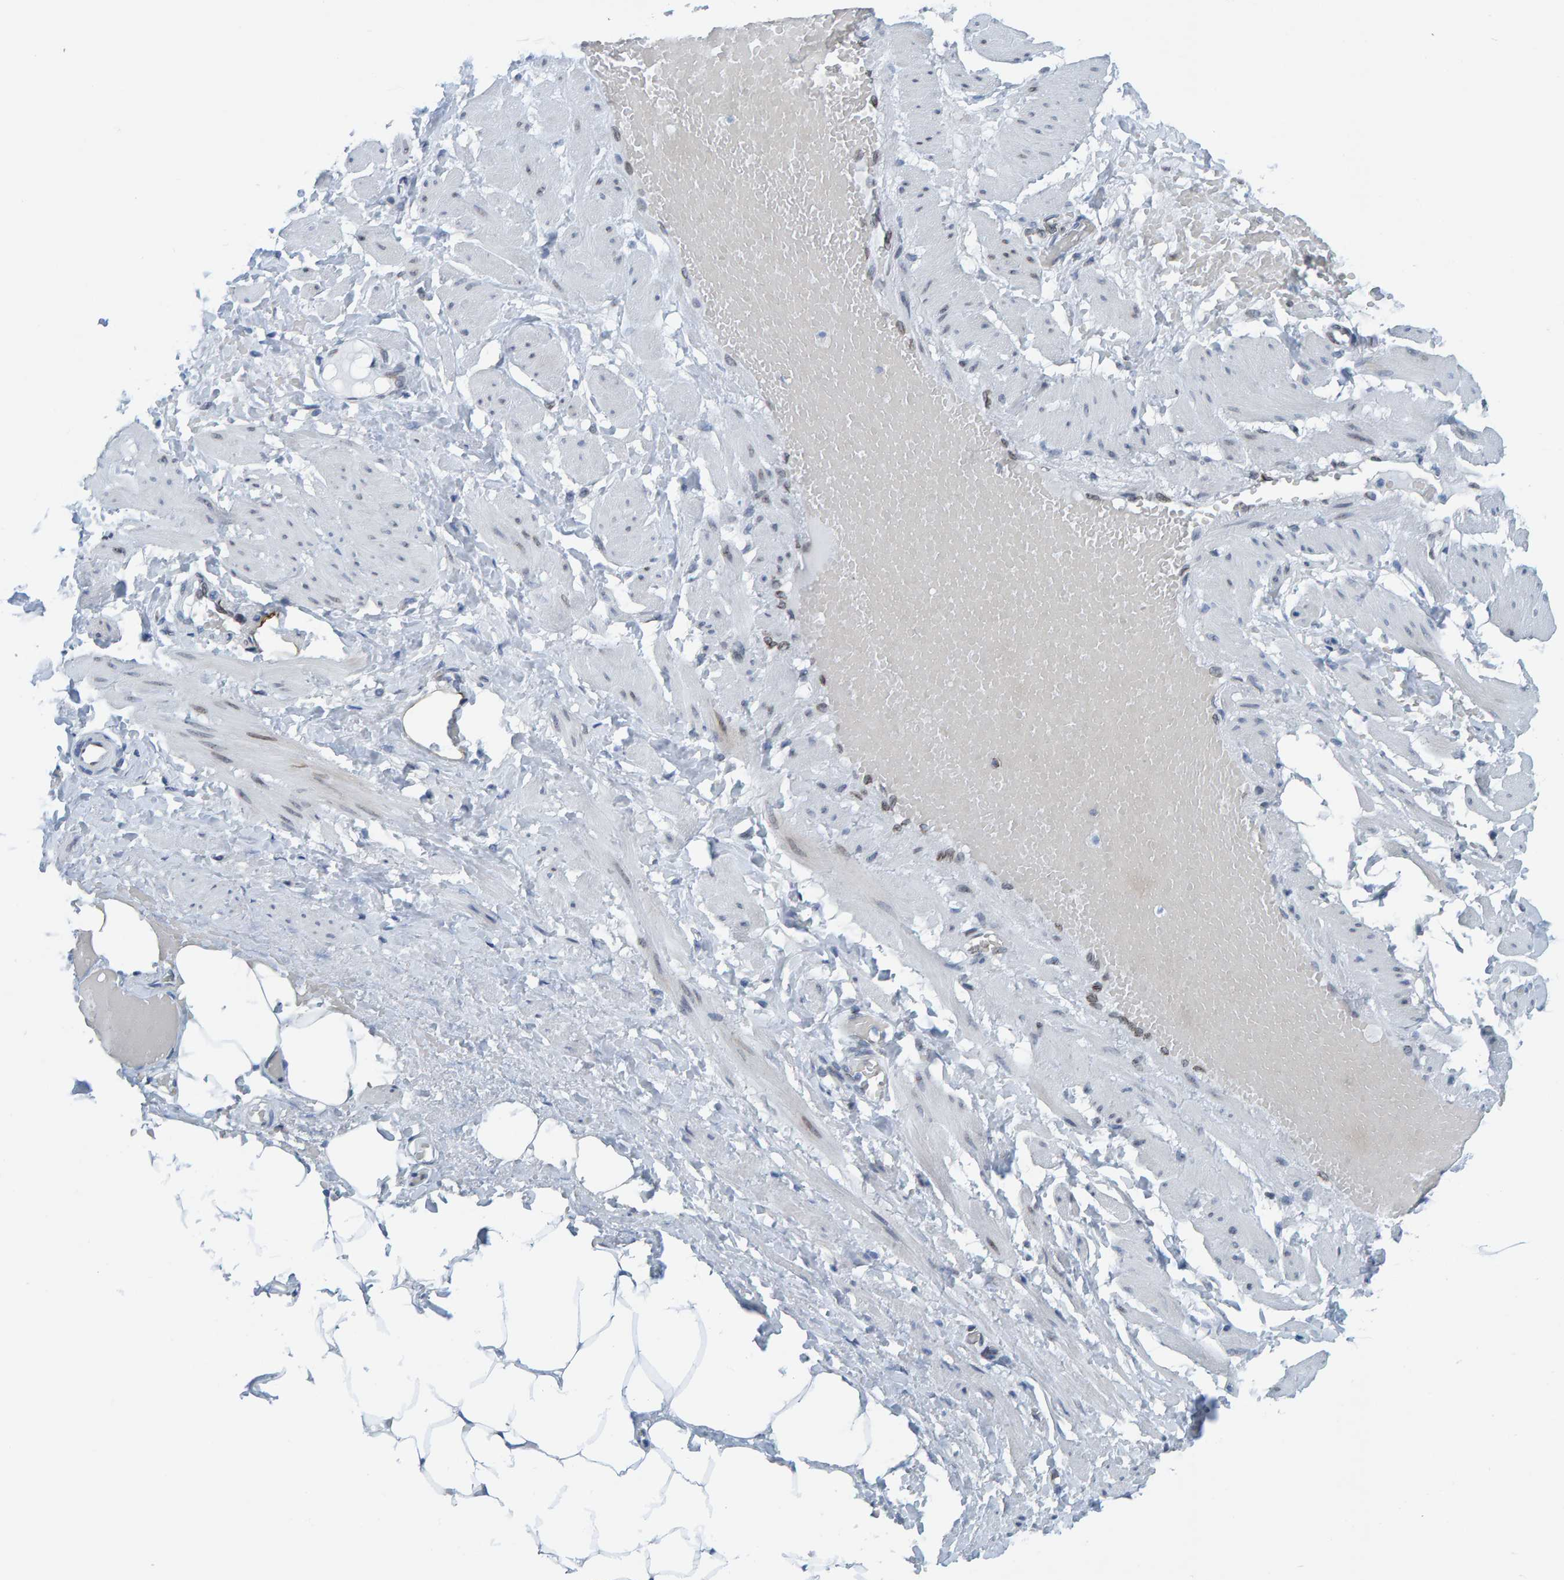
{"staining": {"intensity": "negative", "quantity": "none", "location": "none"}, "tissue": "adipose tissue", "cell_type": "Adipocytes", "image_type": "normal", "snomed": [{"axis": "morphology", "description": "Normal tissue, NOS"}, {"axis": "topography", "description": "Soft tissue"}, {"axis": "topography", "description": "Vascular tissue"}], "caption": "Adipocytes show no significant staining in benign adipose tissue. (Stains: DAB IHC with hematoxylin counter stain, Microscopy: brightfield microscopy at high magnification).", "gene": "LMNB2", "patient": {"sex": "female", "age": 35}}